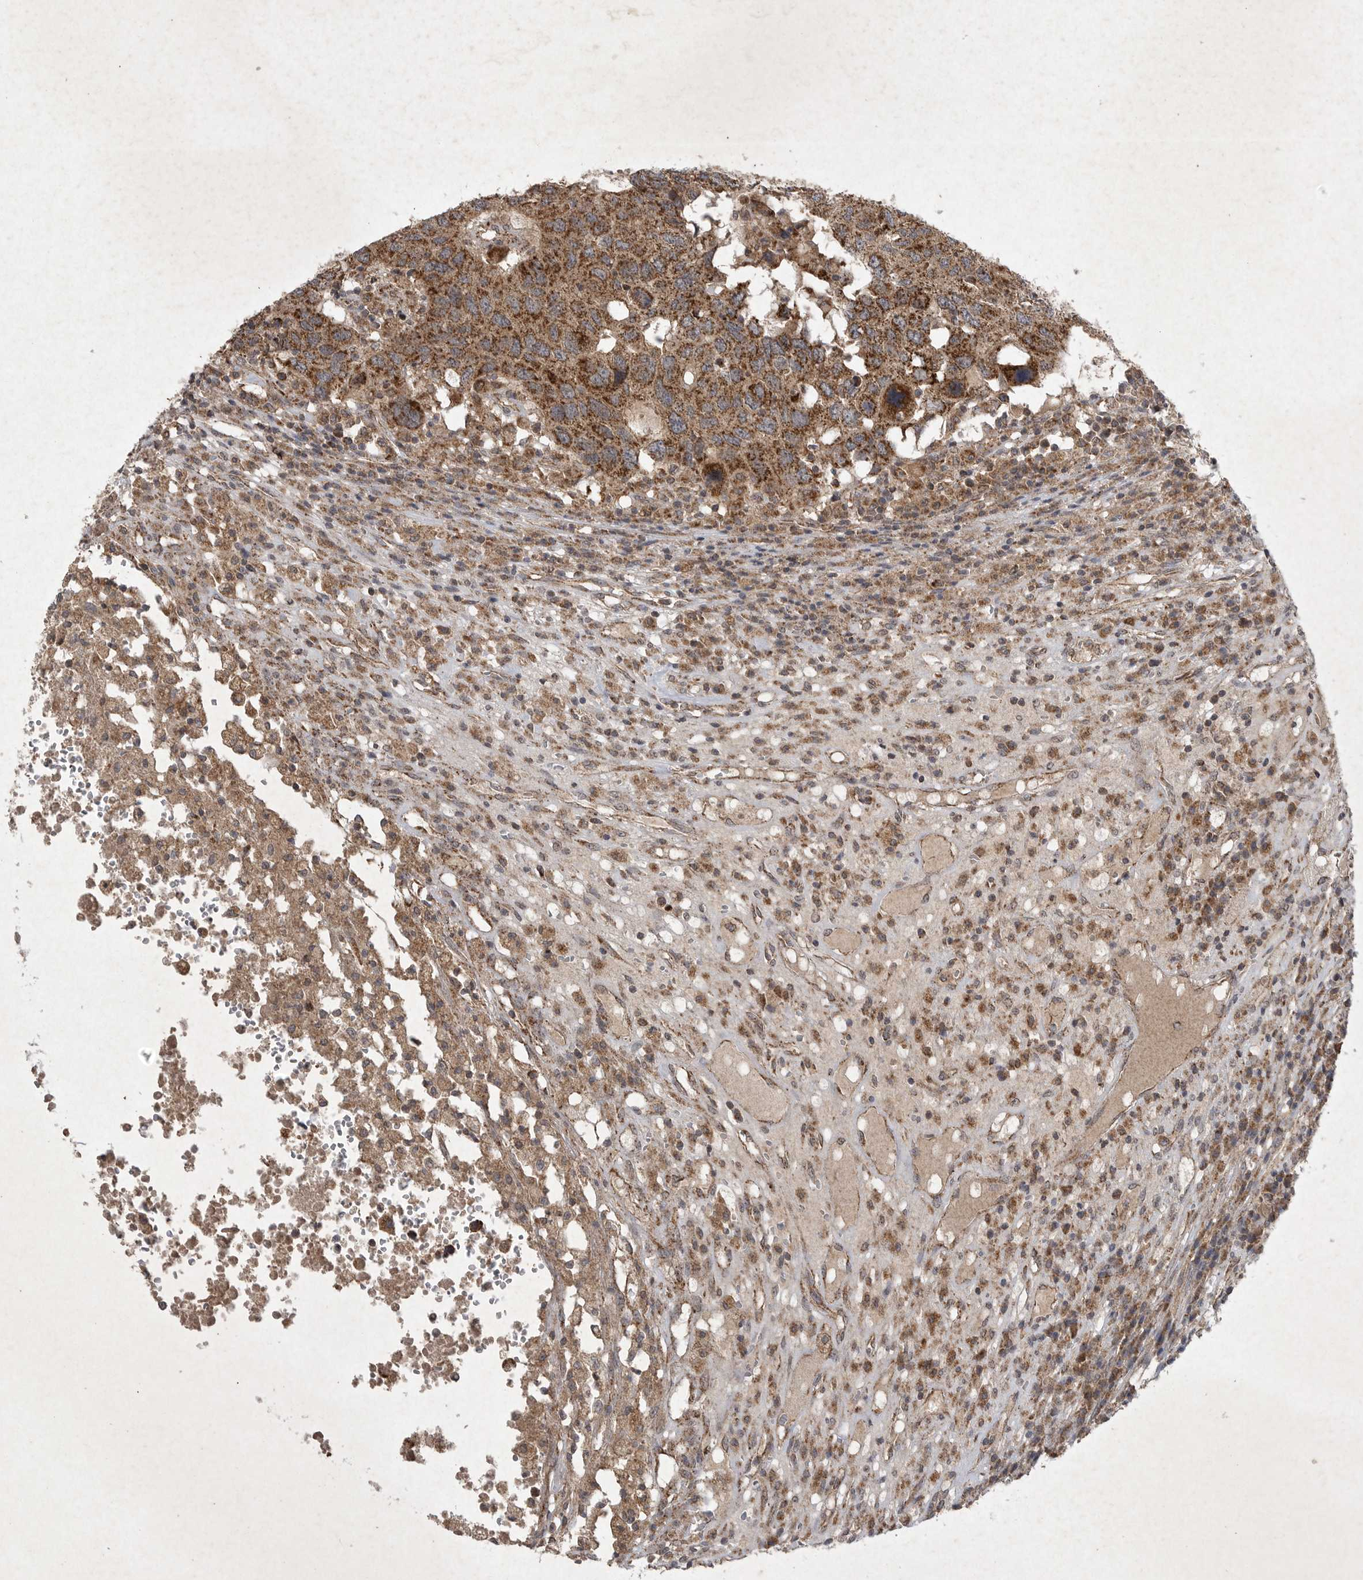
{"staining": {"intensity": "strong", "quantity": ">75%", "location": "cytoplasmic/membranous"}, "tissue": "head and neck cancer", "cell_type": "Tumor cells", "image_type": "cancer", "snomed": [{"axis": "morphology", "description": "Squamous cell carcinoma, NOS"}, {"axis": "topography", "description": "Head-Neck"}], "caption": "Head and neck cancer (squamous cell carcinoma) tissue exhibits strong cytoplasmic/membranous staining in approximately >75% of tumor cells, visualized by immunohistochemistry. Nuclei are stained in blue.", "gene": "DDR1", "patient": {"sex": "male", "age": 66}}